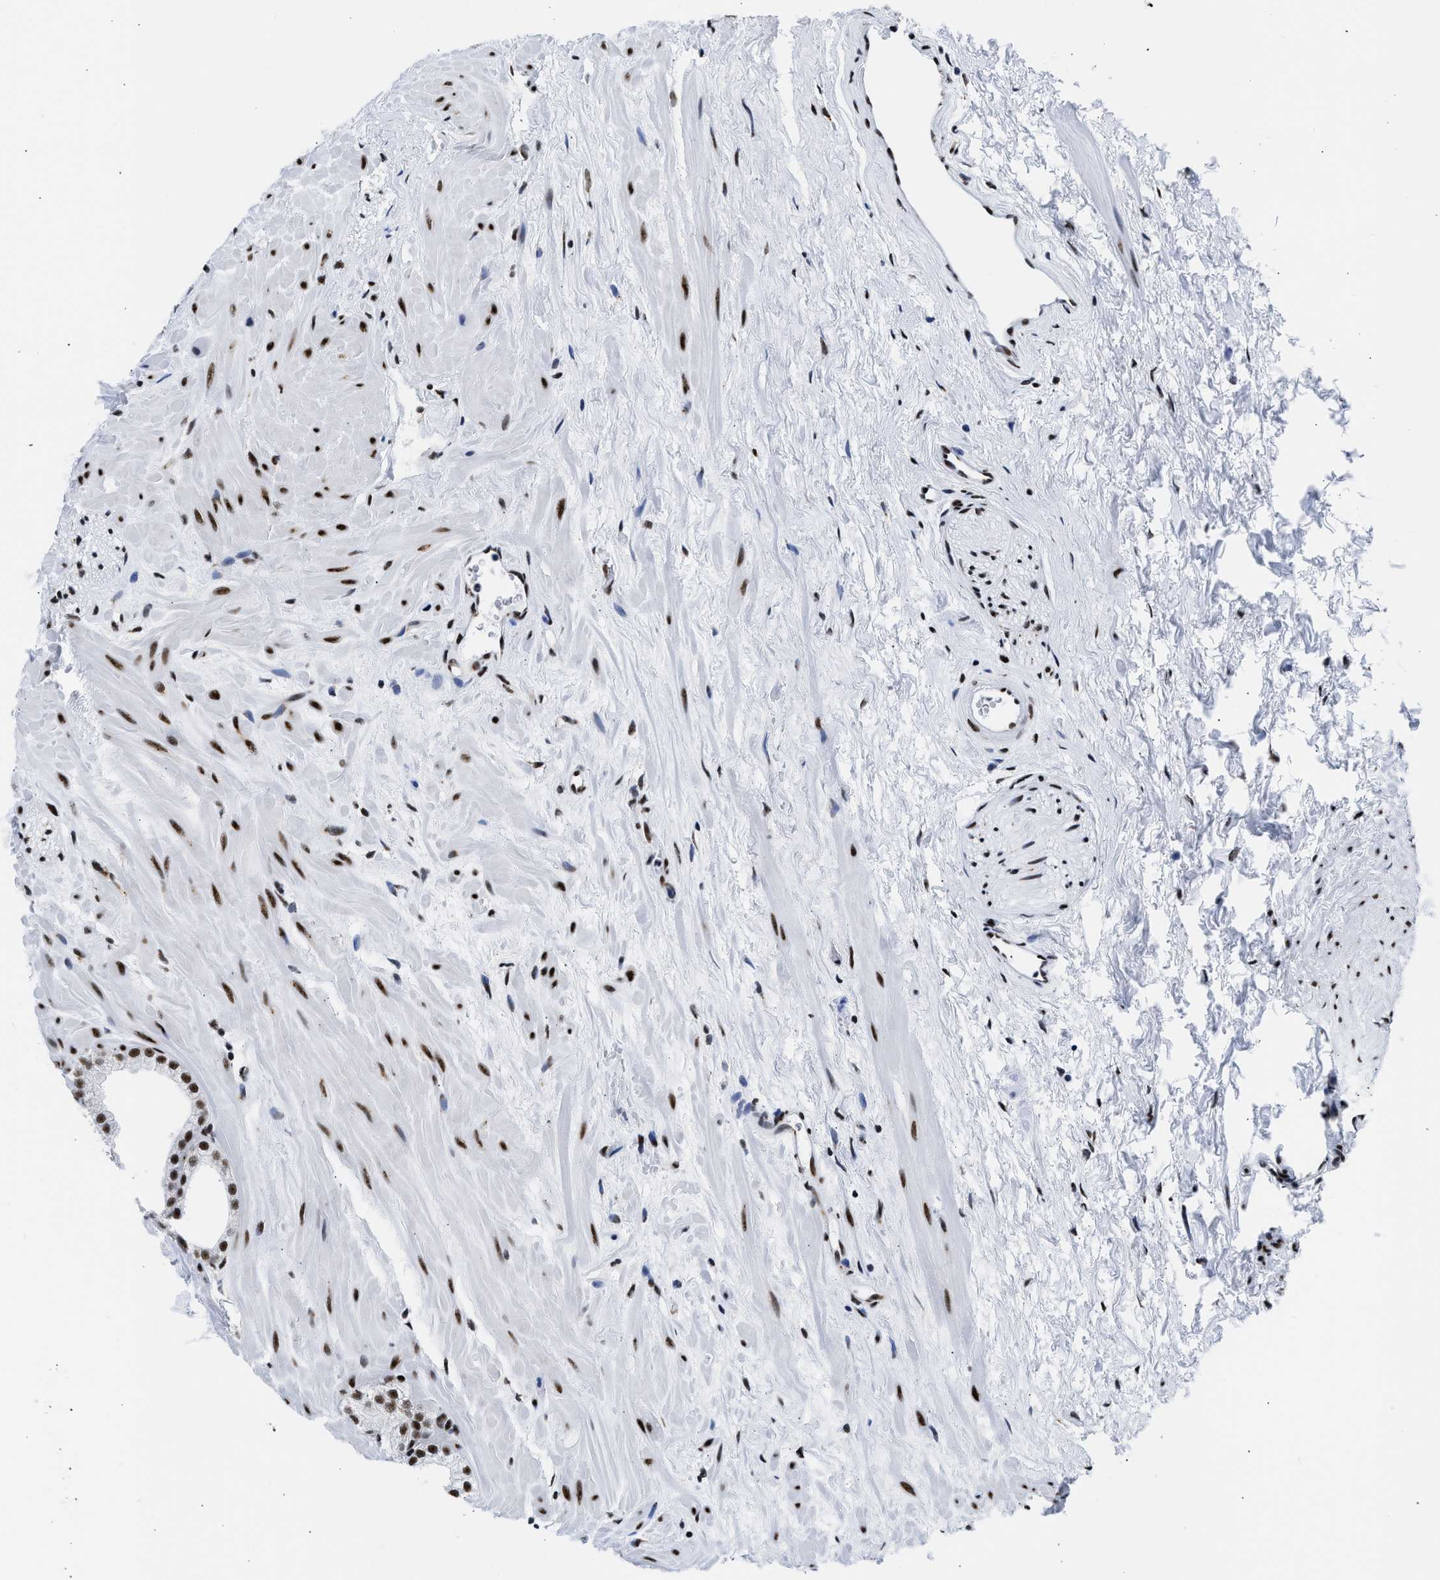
{"staining": {"intensity": "strong", "quantity": ">75%", "location": "nuclear"}, "tissue": "prostate", "cell_type": "Glandular cells", "image_type": "normal", "snomed": [{"axis": "morphology", "description": "Normal tissue, NOS"}, {"axis": "morphology", "description": "Urothelial carcinoma, Low grade"}, {"axis": "topography", "description": "Urinary bladder"}, {"axis": "topography", "description": "Prostate"}], "caption": "Glandular cells show high levels of strong nuclear positivity in about >75% of cells in unremarkable human prostate. The staining was performed using DAB, with brown indicating positive protein expression. Nuclei are stained blue with hematoxylin.", "gene": "RBM8A", "patient": {"sex": "male", "age": 60}}